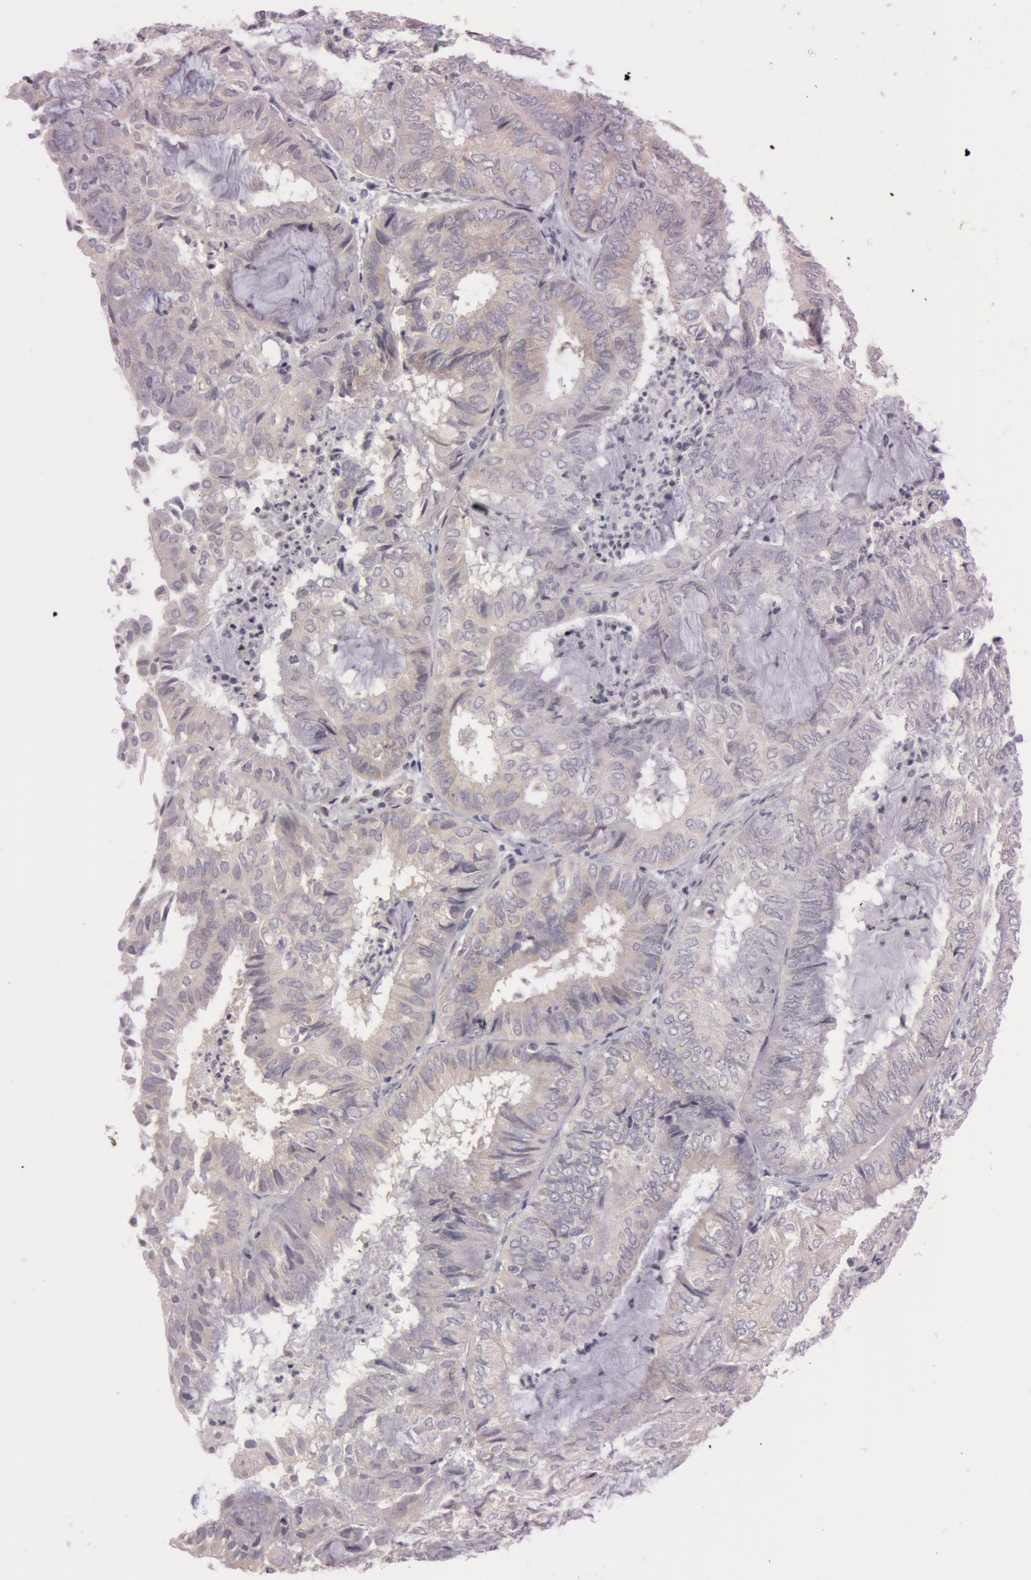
{"staining": {"intensity": "weak", "quantity": "<25%", "location": "cytoplasmic/membranous"}, "tissue": "endometrial cancer", "cell_type": "Tumor cells", "image_type": "cancer", "snomed": [{"axis": "morphology", "description": "Adenocarcinoma, NOS"}, {"axis": "topography", "description": "Endometrium"}], "caption": "Image shows no significant protein expression in tumor cells of endometrial adenocarcinoma. The staining was performed using DAB to visualize the protein expression in brown, while the nuclei were stained in blue with hematoxylin (Magnification: 20x).", "gene": "RALGAPA1", "patient": {"sex": "female", "age": 59}}